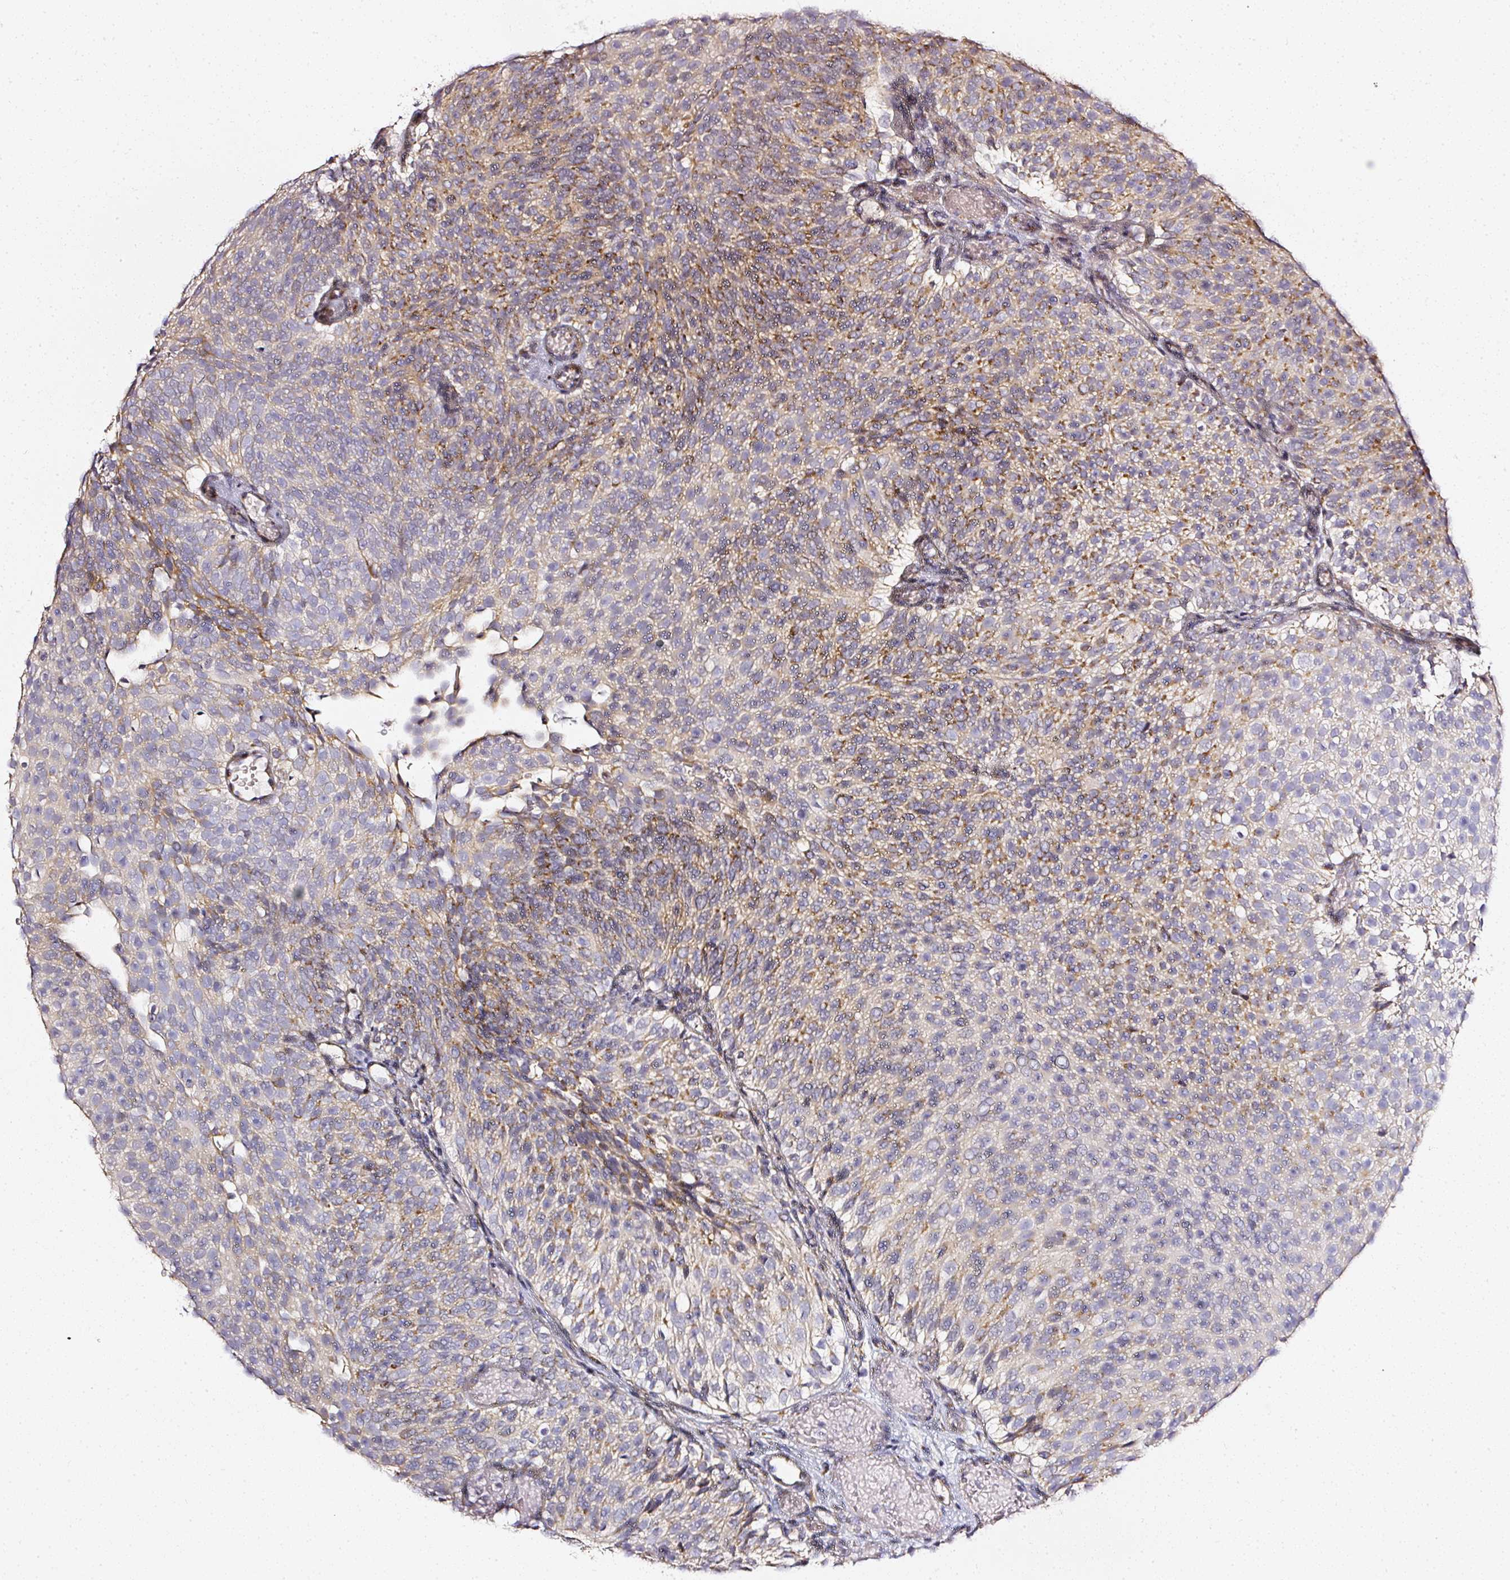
{"staining": {"intensity": "moderate", "quantity": "25%-75%", "location": "cytoplasmic/membranous"}, "tissue": "urothelial cancer", "cell_type": "Tumor cells", "image_type": "cancer", "snomed": [{"axis": "morphology", "description": "Urothelial carcinoma, Low grade"}, {"axis": "topography", "description": "Urinary bladder"}], "caption": "Tumor cells display medium levels of moderate cytoplasmic/membranous positivity in about 25%-75% of cells in human urothelial cancer.", "gene": "NTRK1", "patient": {"sex": "male", "age": 78}}